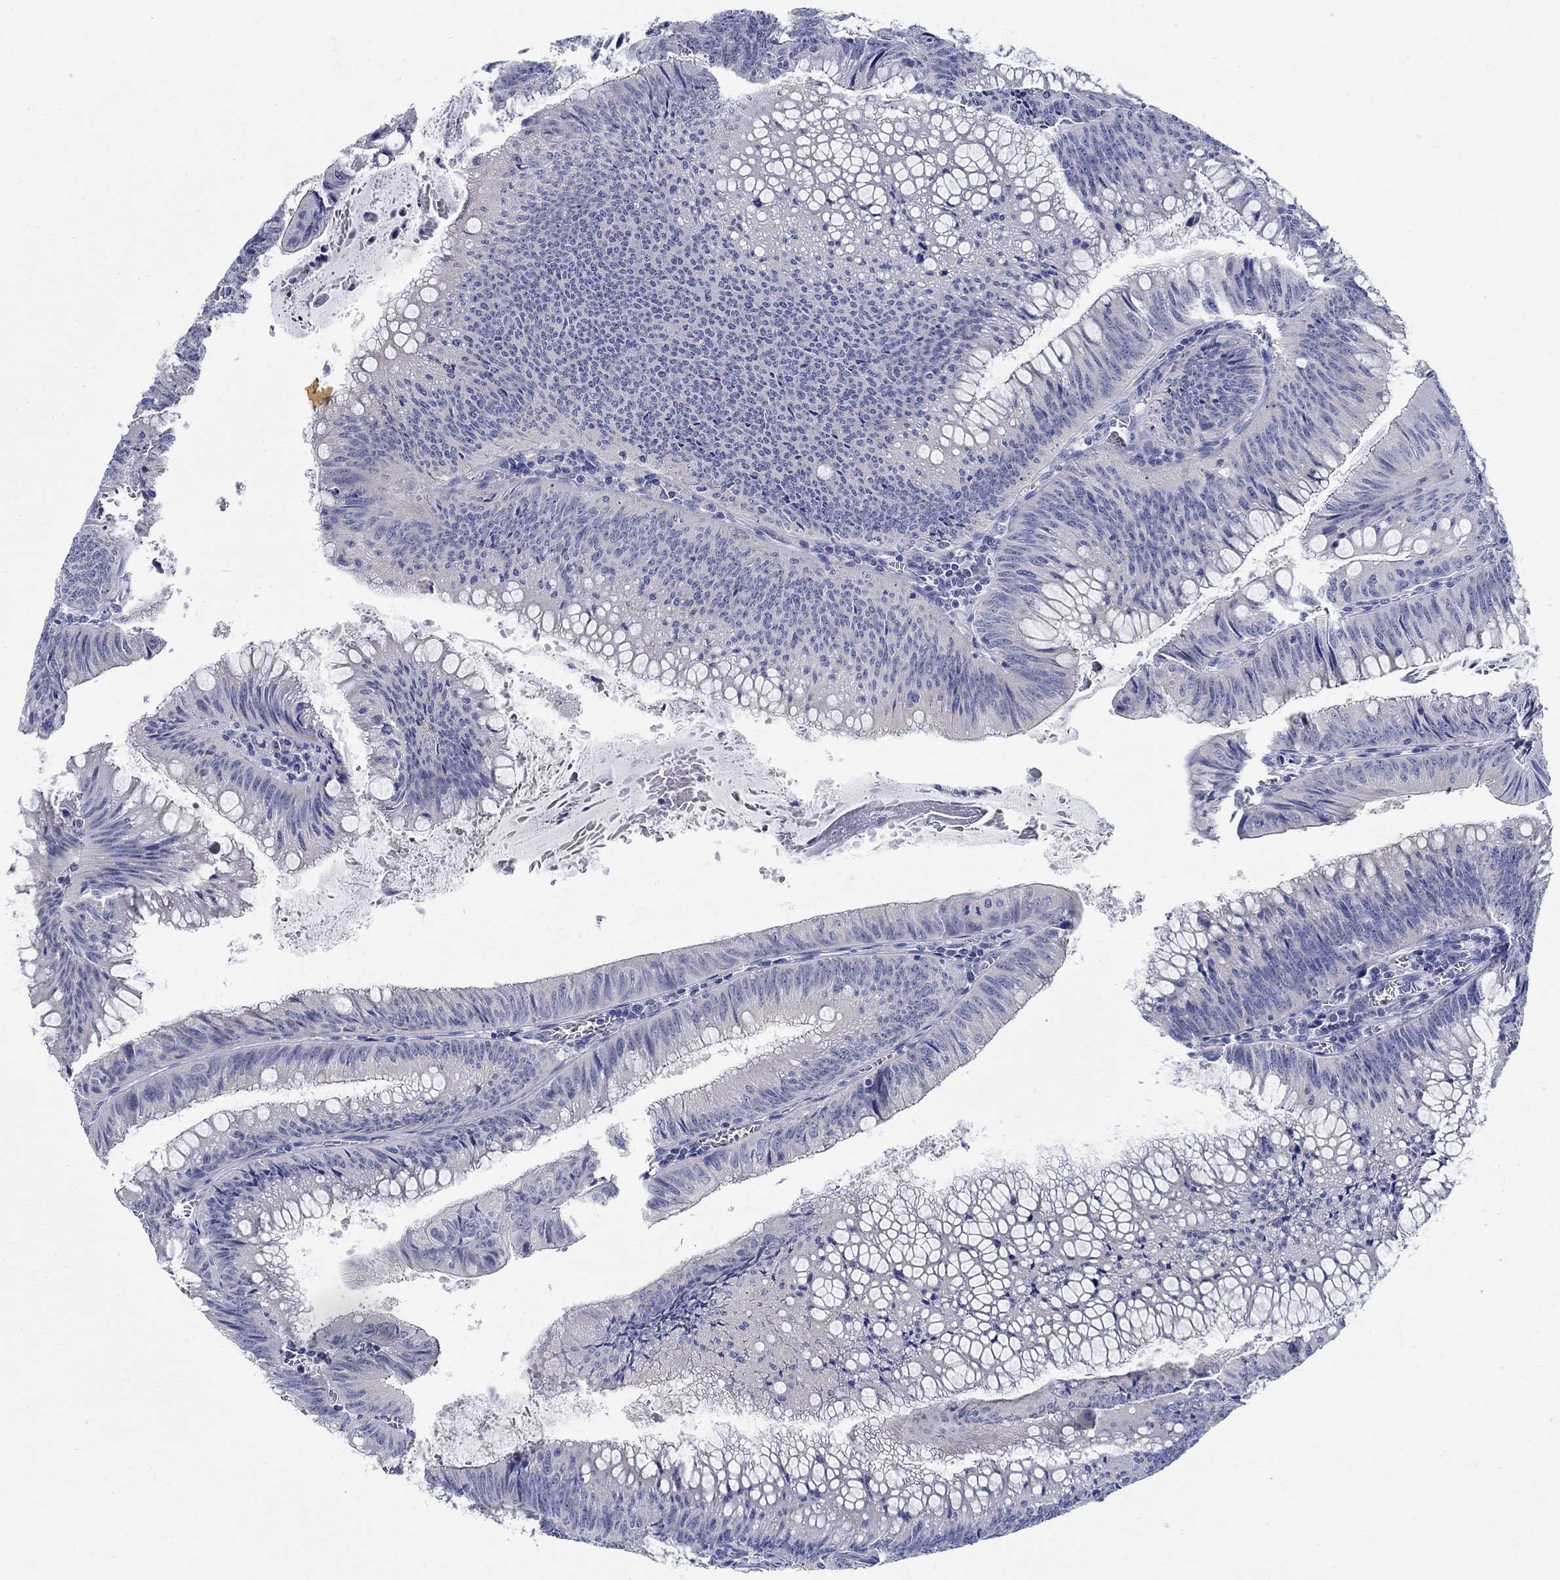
{"staining": {"intensity": "negative", "quantity": "none", "location": "none"}, "tissue": "colorectal cancer", "cell_type": "Tumor cells", "image_type": "cancer", "snomed": [{"axis": "morphology", "description": "Adenocarcinoma, NOS"}, {"axis": "topography", "description": "Rectum"}], "caption": "Immunohistochemistry (IHC) of human colorectal cancer demonstrates no expression in tumor cells.", "gene": "CRYGD", "patient": {"sex": "female", "age": 72}}